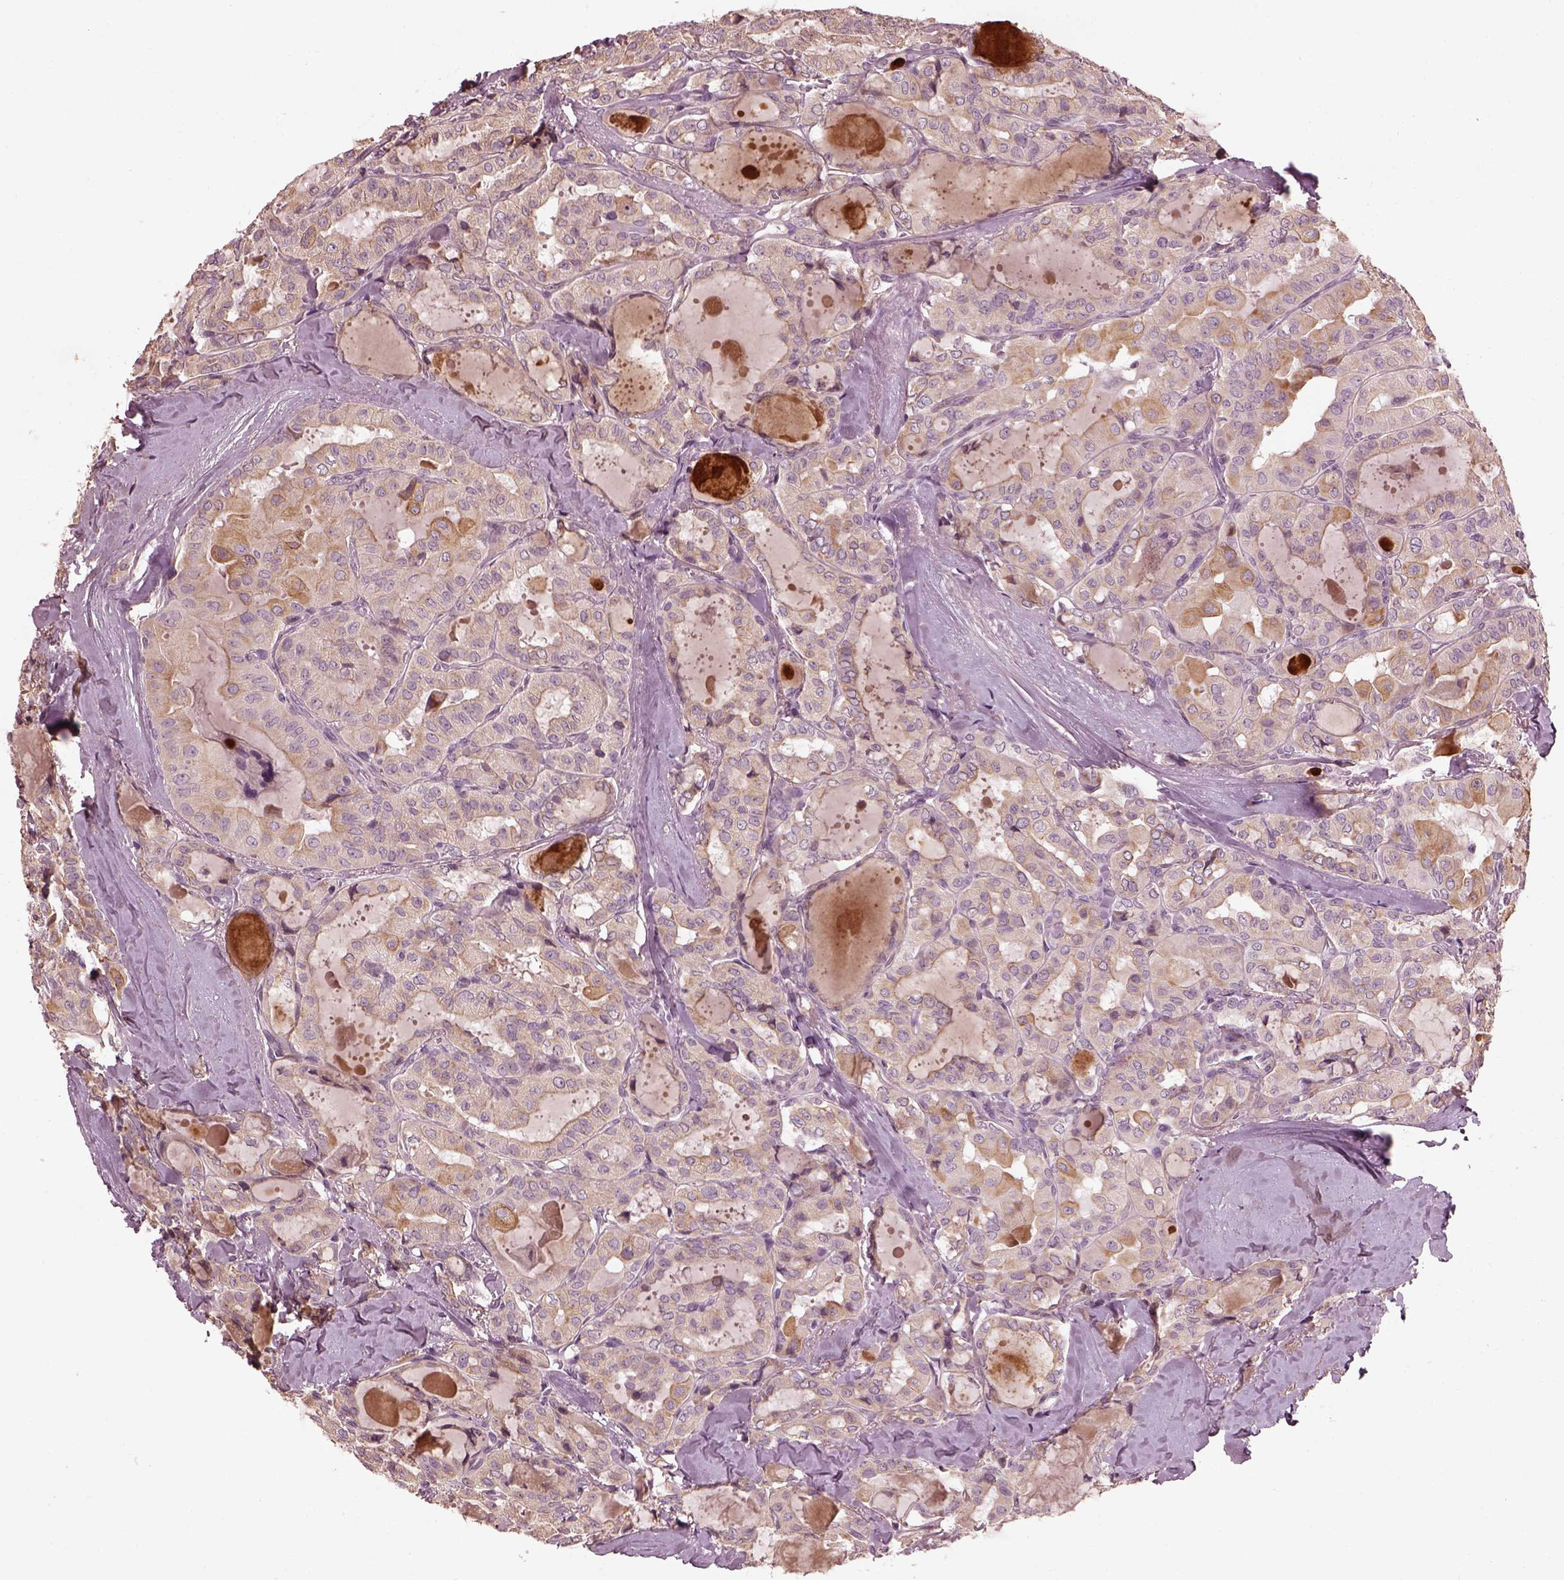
{"staining": {"intensity": "weak", "quantity": "<25%", "location": "cytoplasmic/membranous"}, "tissue": "thyroid cancer", "cell_type": "Tumor cells", "image_type": "cancer", "snomed": [{"axis": "morphology", "description": "Papillary adenocarcinoma, NOS"}, {"axis": "topography", "description": "Thyroid gland"}], "caption": "Protein analysis of papillary adenocarcinoma (thyroid) shows no significant staining in tumor cells. (DAB IHC visualized using brightfield microscopy, high magnification).", "gene": "EFEMP1", "patient": {"sex": "female", "age": 41}}